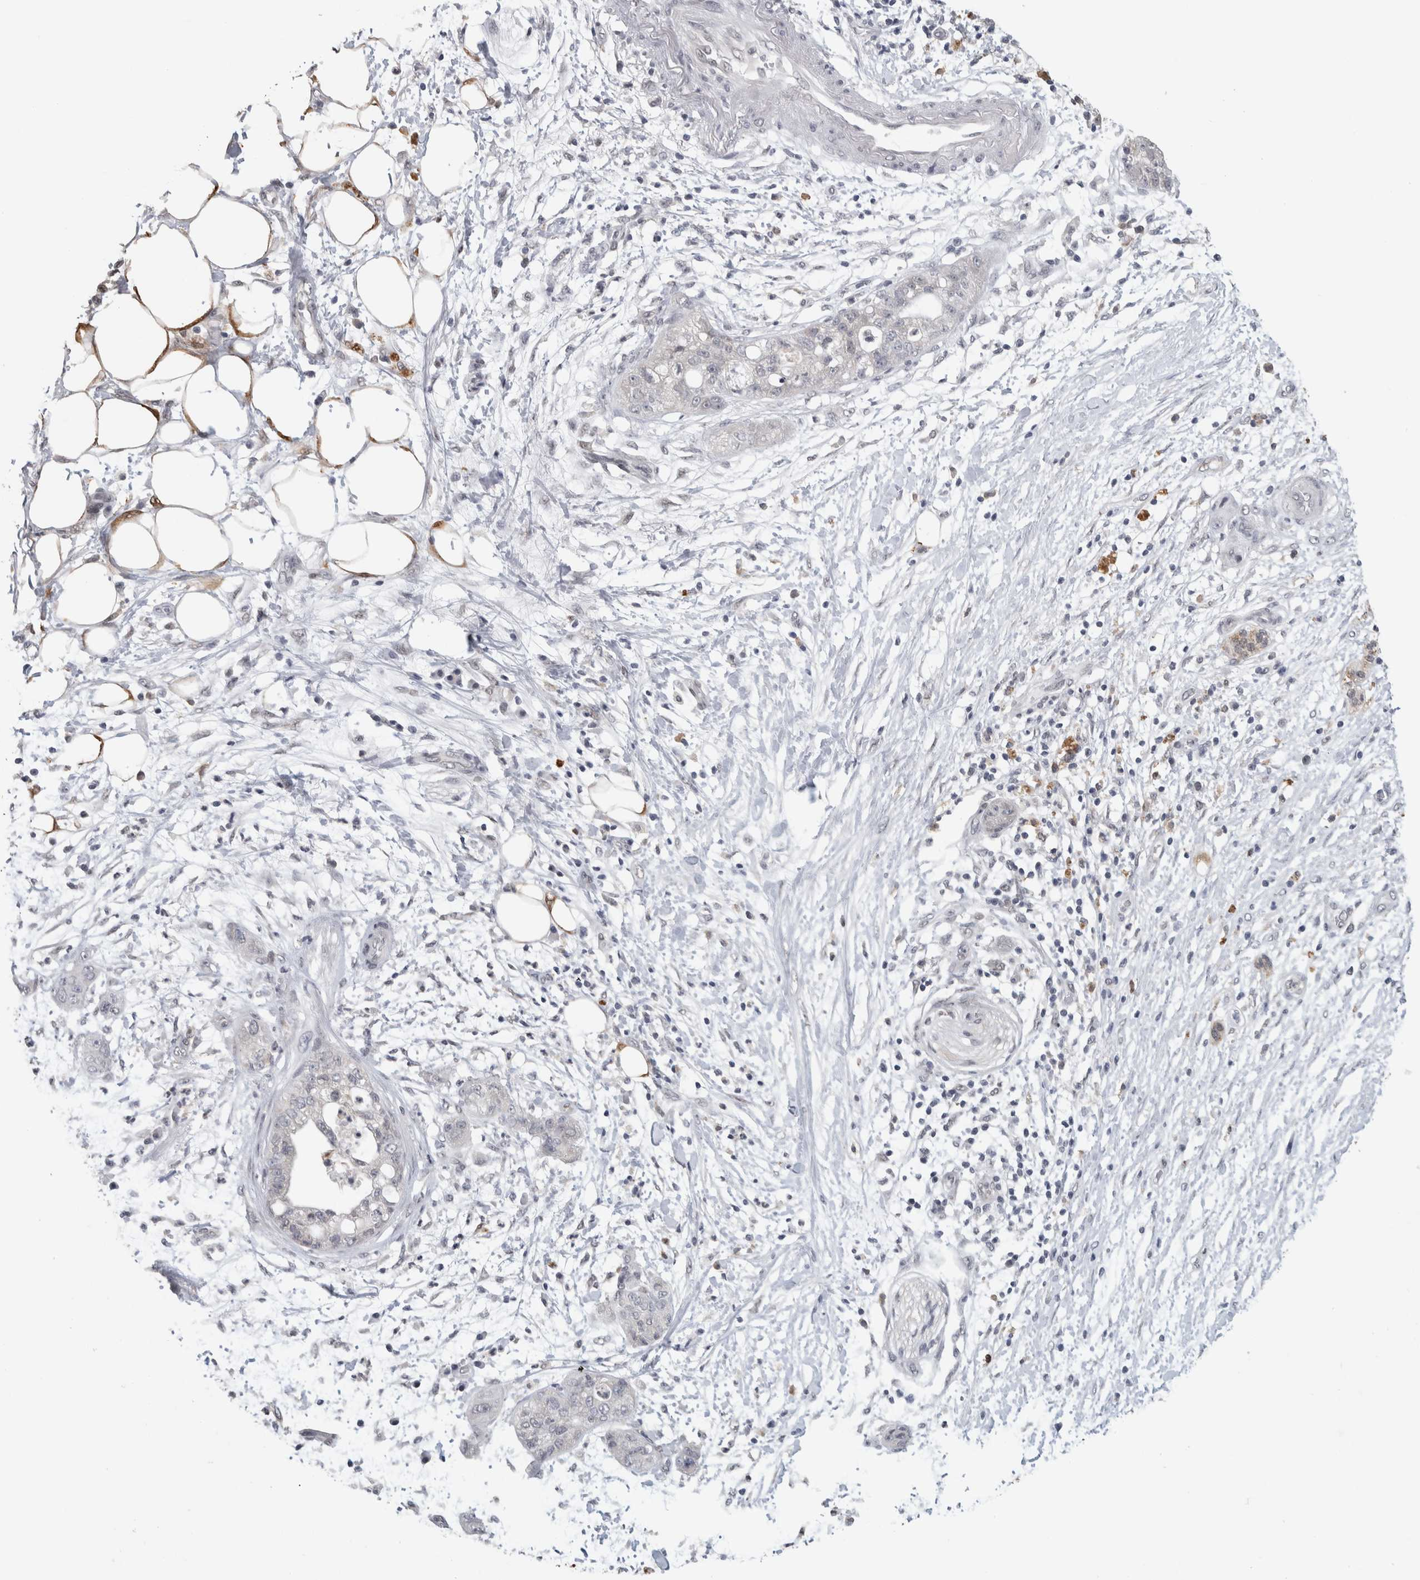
{"staining": {"intensity": "negative", "quantity": "none", "location": "none"}, "tissue": "pancreatic cancer", "cell_type": "Tumor cells", "image_type": "cancer", "snomed": [{"axis": "morphology", "description": "Adenocarcinoma, NOS"}, {"axis": "topography", "description": "Pancreas"}], "caption": "DAB immunohistochemical staining of pancreatic cancer exhibits no significant staining in tumor cells. The staining was performed using DAB to visualize the protein expression in brown, while the nuclei were stained in blue with hematoxylin (Magnification: 20x).", "gene": "PRXL2A", "patient": {"sex": "female", "age": 78}}